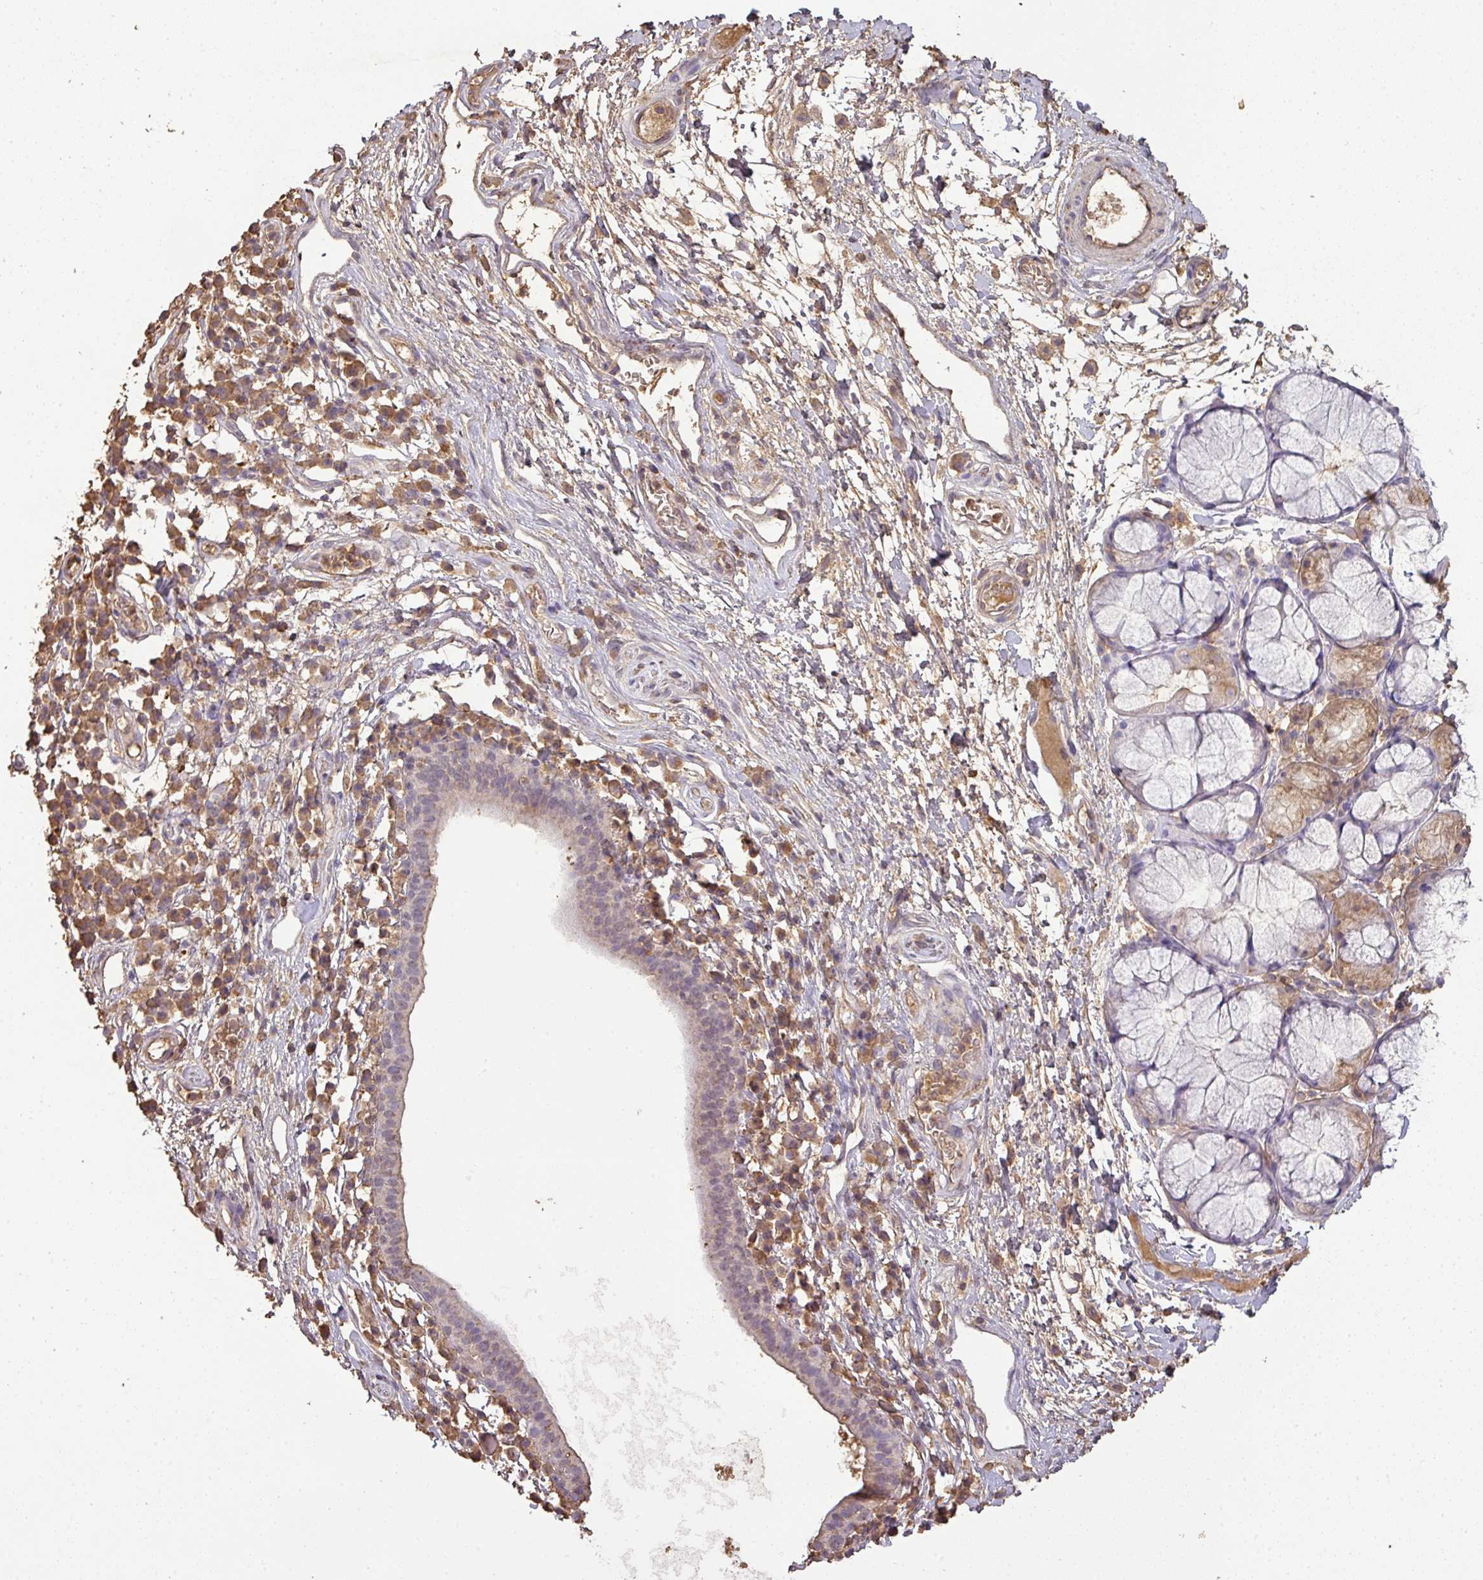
{"staining": {"intensity": "weak", "quantity": ">75%", "location": "cytoplasmic/membranous"}, "tissue": "nasopharynx", "cell_type": "Respiratory epithelial cells", "image_type": "normal", "snomed": [{"axis": "morphology", "description": "Normal tissue, NOS"}, {"axis": "topography", "description": "Lymph node"}, {"axis": "topography", "description": "Cartilage tissue"}, {"axis": "topography", "description": "Nasopharynx"}], "caption": "Benign nasopharynx displays weak cytoplasmic/membranous positivity in approximately >75% of respiratory epithelial cells, visualized by immunohistochemistry.", "gene": "ATAT1", "patient": {"sex": "male", "age": 63}}